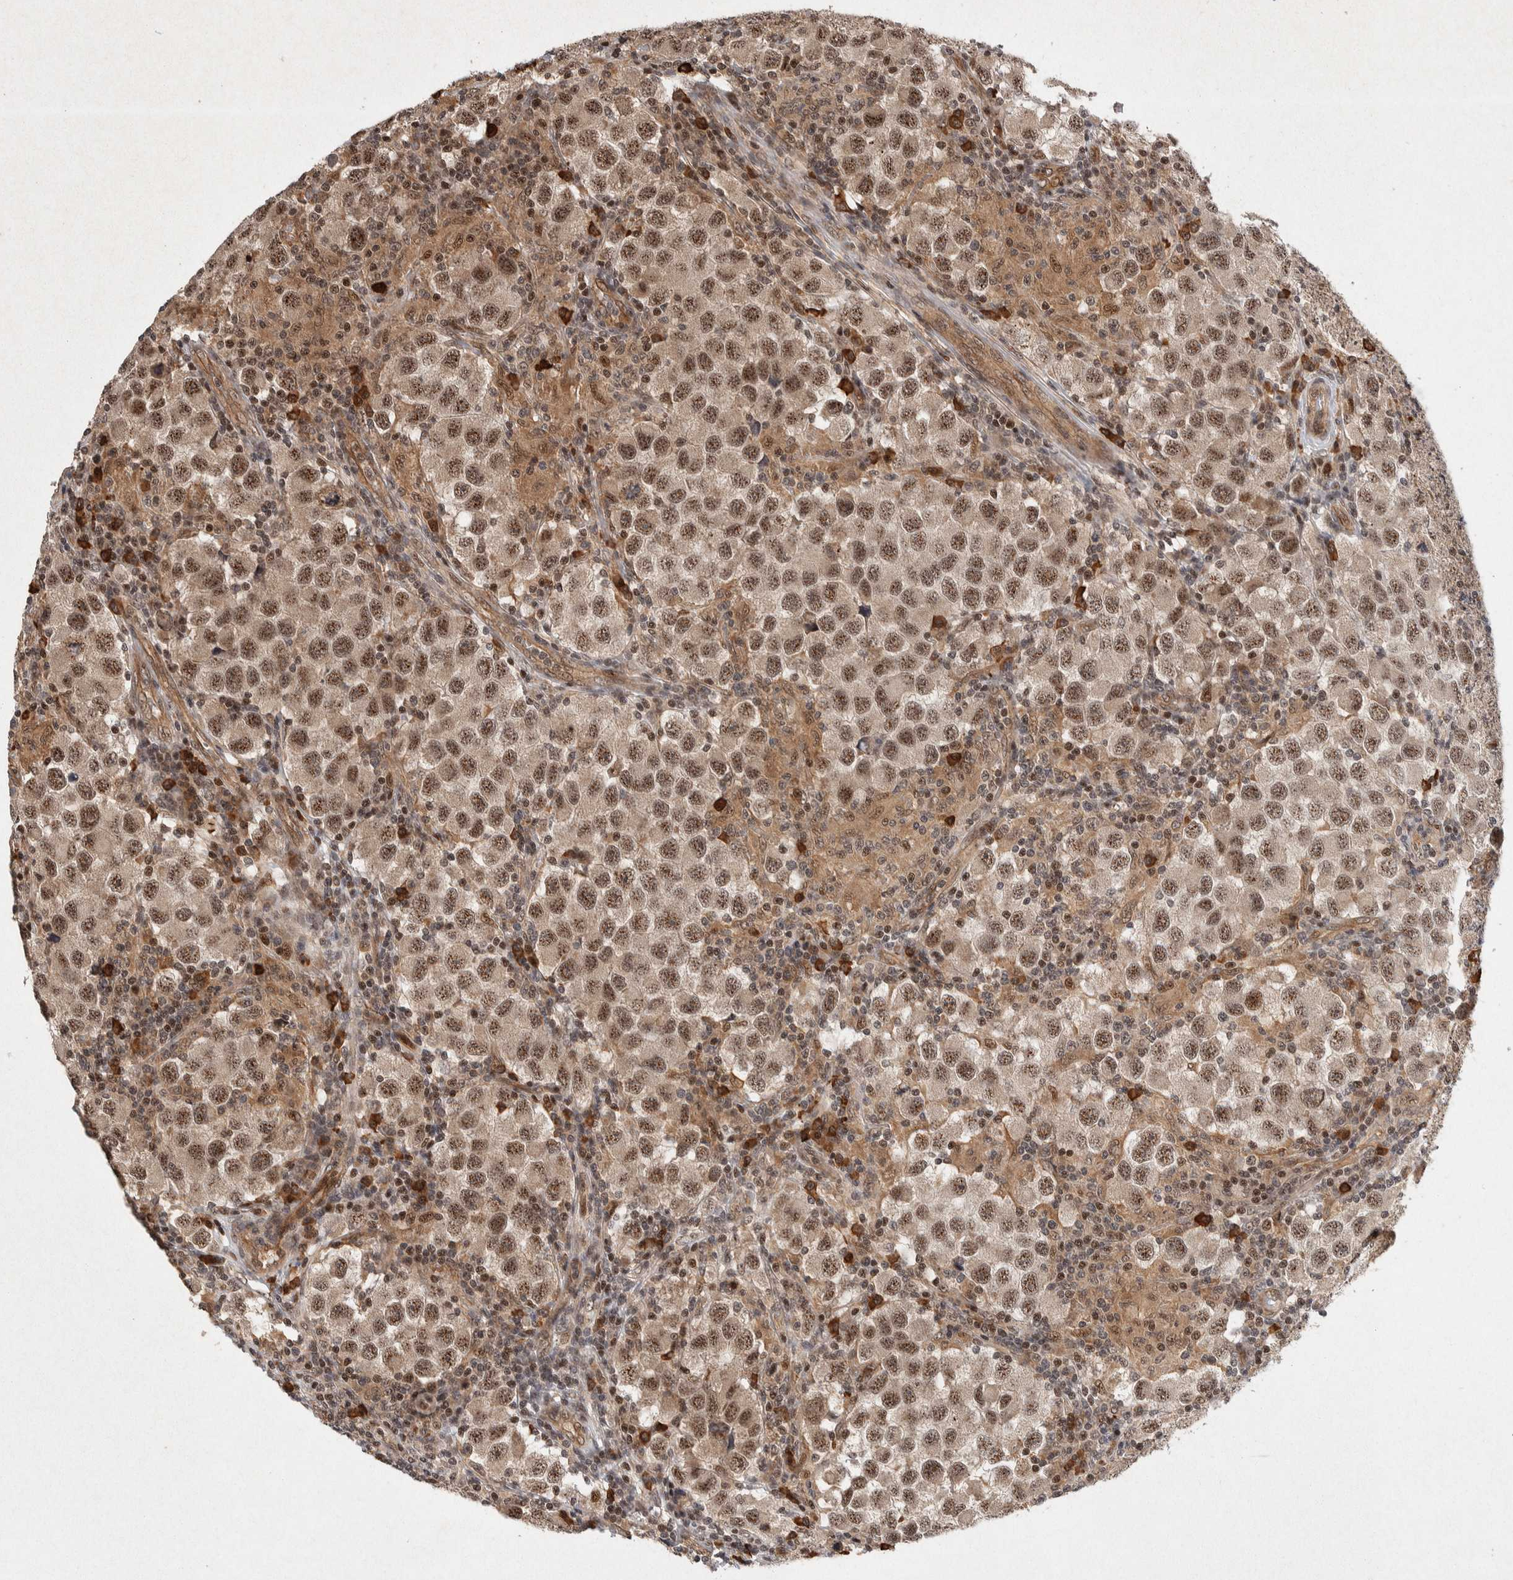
{"staining": {"intensity": "moderate", "quantity": ">75%", "location": "nuclear"}, "tissue": "testis cancer", "cell_type": "Tumor cells", "image_type": "cancer", "snomed": [{"axis": "morphology", "description": "Carcinoma, Embryonal, NOS"}, {"axis": "topography", "description": "Testis"}], "caption": "Immunohistochemical staining of testis cancer (embryonal carcinoma) exhibits medium levels of moderate nuclear protein expression in about >75% of tumor cells.", "gene": "TOR1B", "patient": {"sex": "male", "age": 21}}